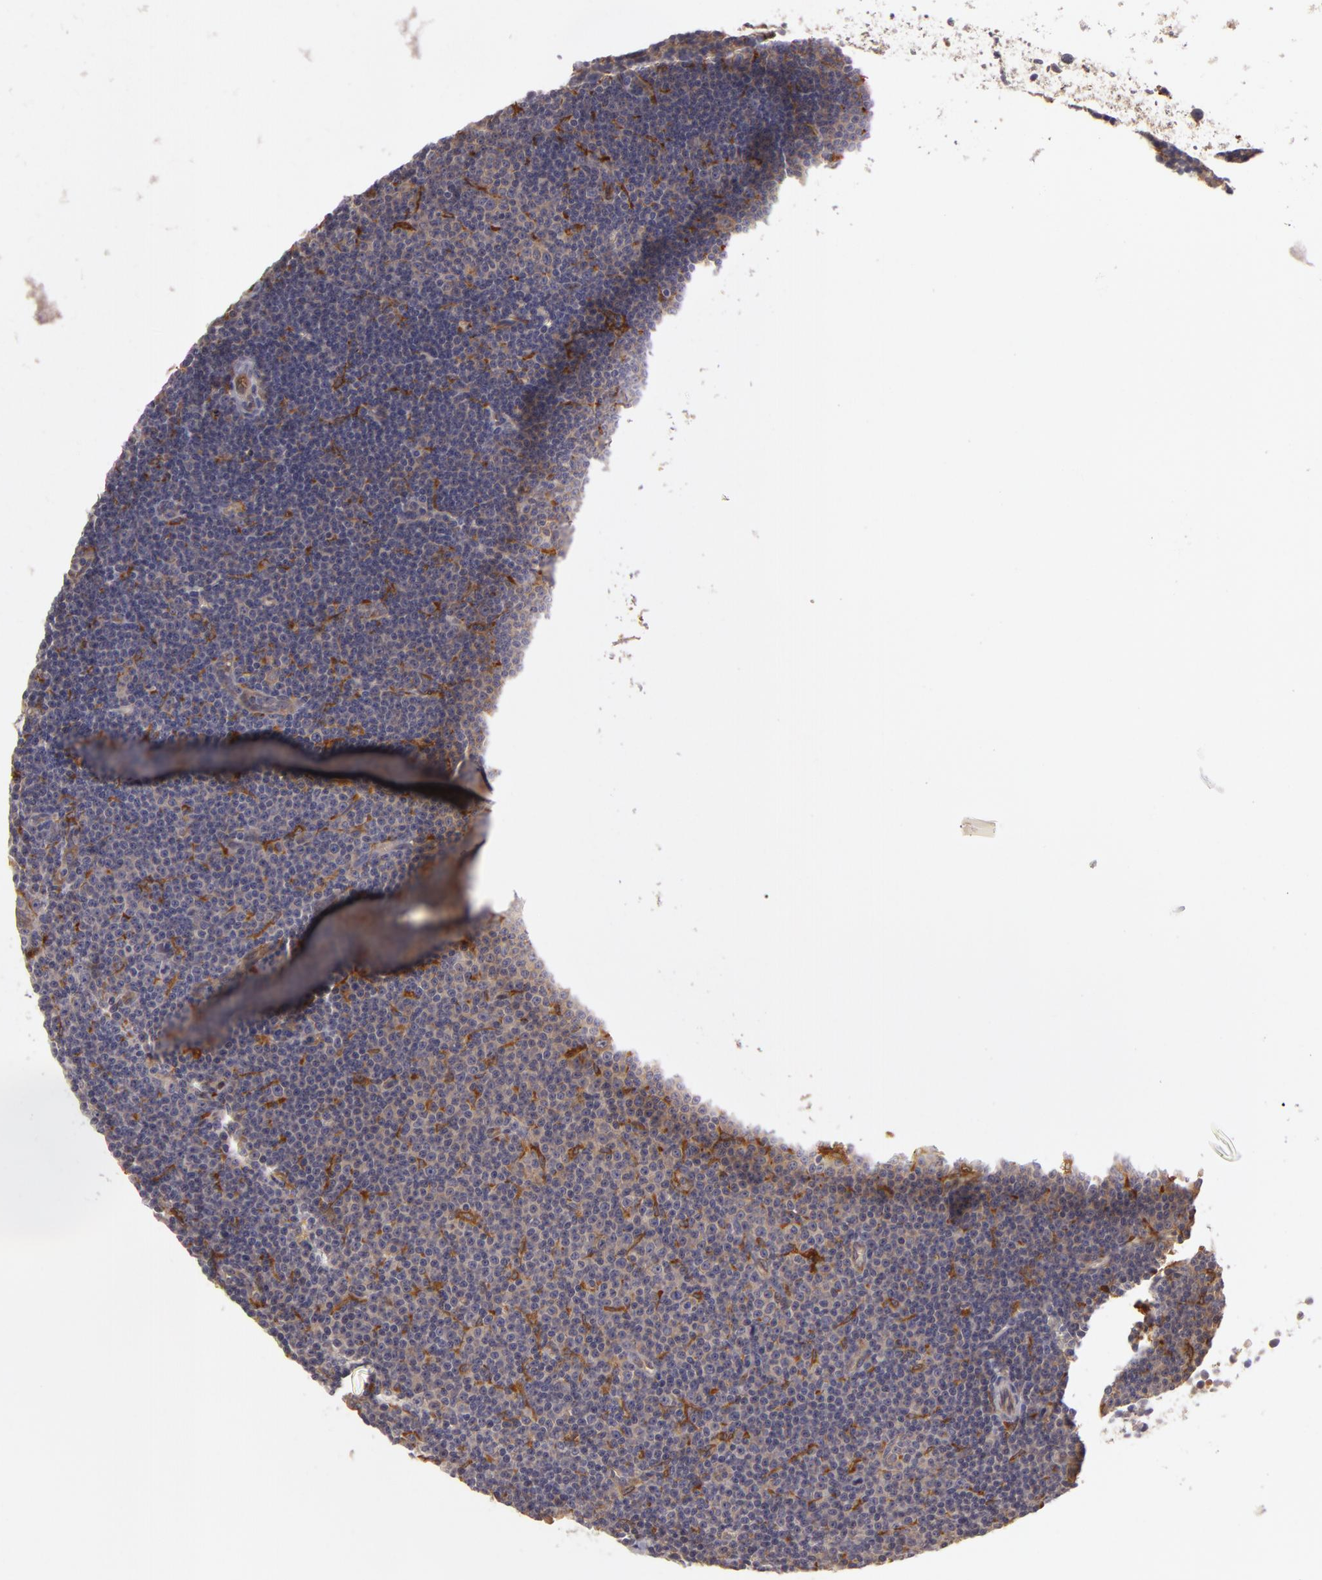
{"staining": {"intensity": "moderate", "quantity": "<25%", "location": "cytoplasmic/membranous"}, "tissue": "lymphoma", "cell_type": "Tumor cells", "image_type": "cancer", "snomed": [{"axis": "morphology", "description": "Malignant lymphoma, non-Hodgkin's type, Low grade"}, {"axis": "topography", "description": "Lymph node"}], "caption": "Immunohistochemical staining of lymphoma reveals low levels of moderate cytoplasmic/membranous protein expression in approximately <25% of tumor cells.", "gene": "ZNF229", "patient": {"sex": "male", "age": 57}}